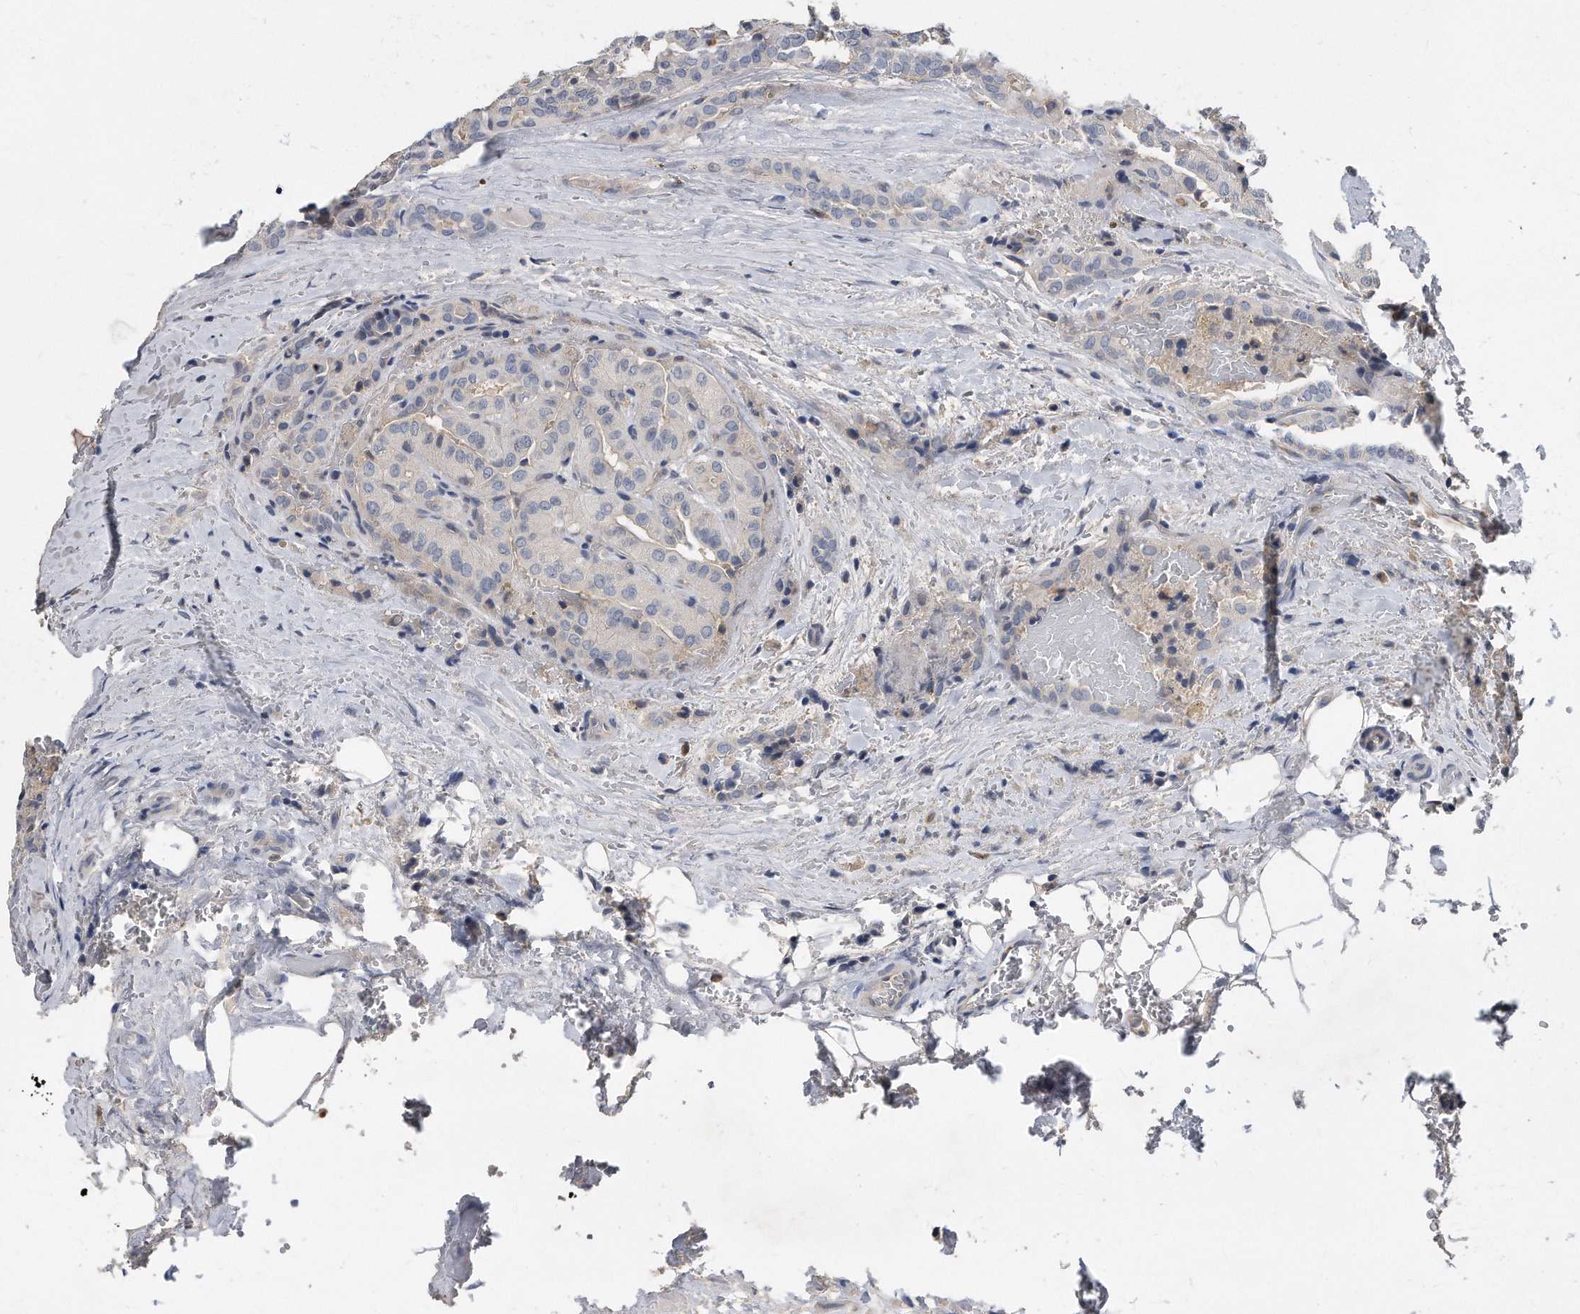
{"staining": {"intensity": "negative", "quantity": "none", "location": "none"}, "tissue": "head and neck cancer", "cell_type": "Tumor cells", "image_type": "cancer", "snomed": [{"axis": "morphology", "description": "Squamous cell carcinoma, NOS"}, {"axis": "topography", "description": "Oral tissue"}, {"axis": "topography", "description": "Head-Neck"}], "caption": "Photomicrograph shows no significant protein expression in tumor cells of head and neck cancer (squamous cell carcinoma).", "gene": "HOMER3", "patient": {"sex": "female", "age": 50}}